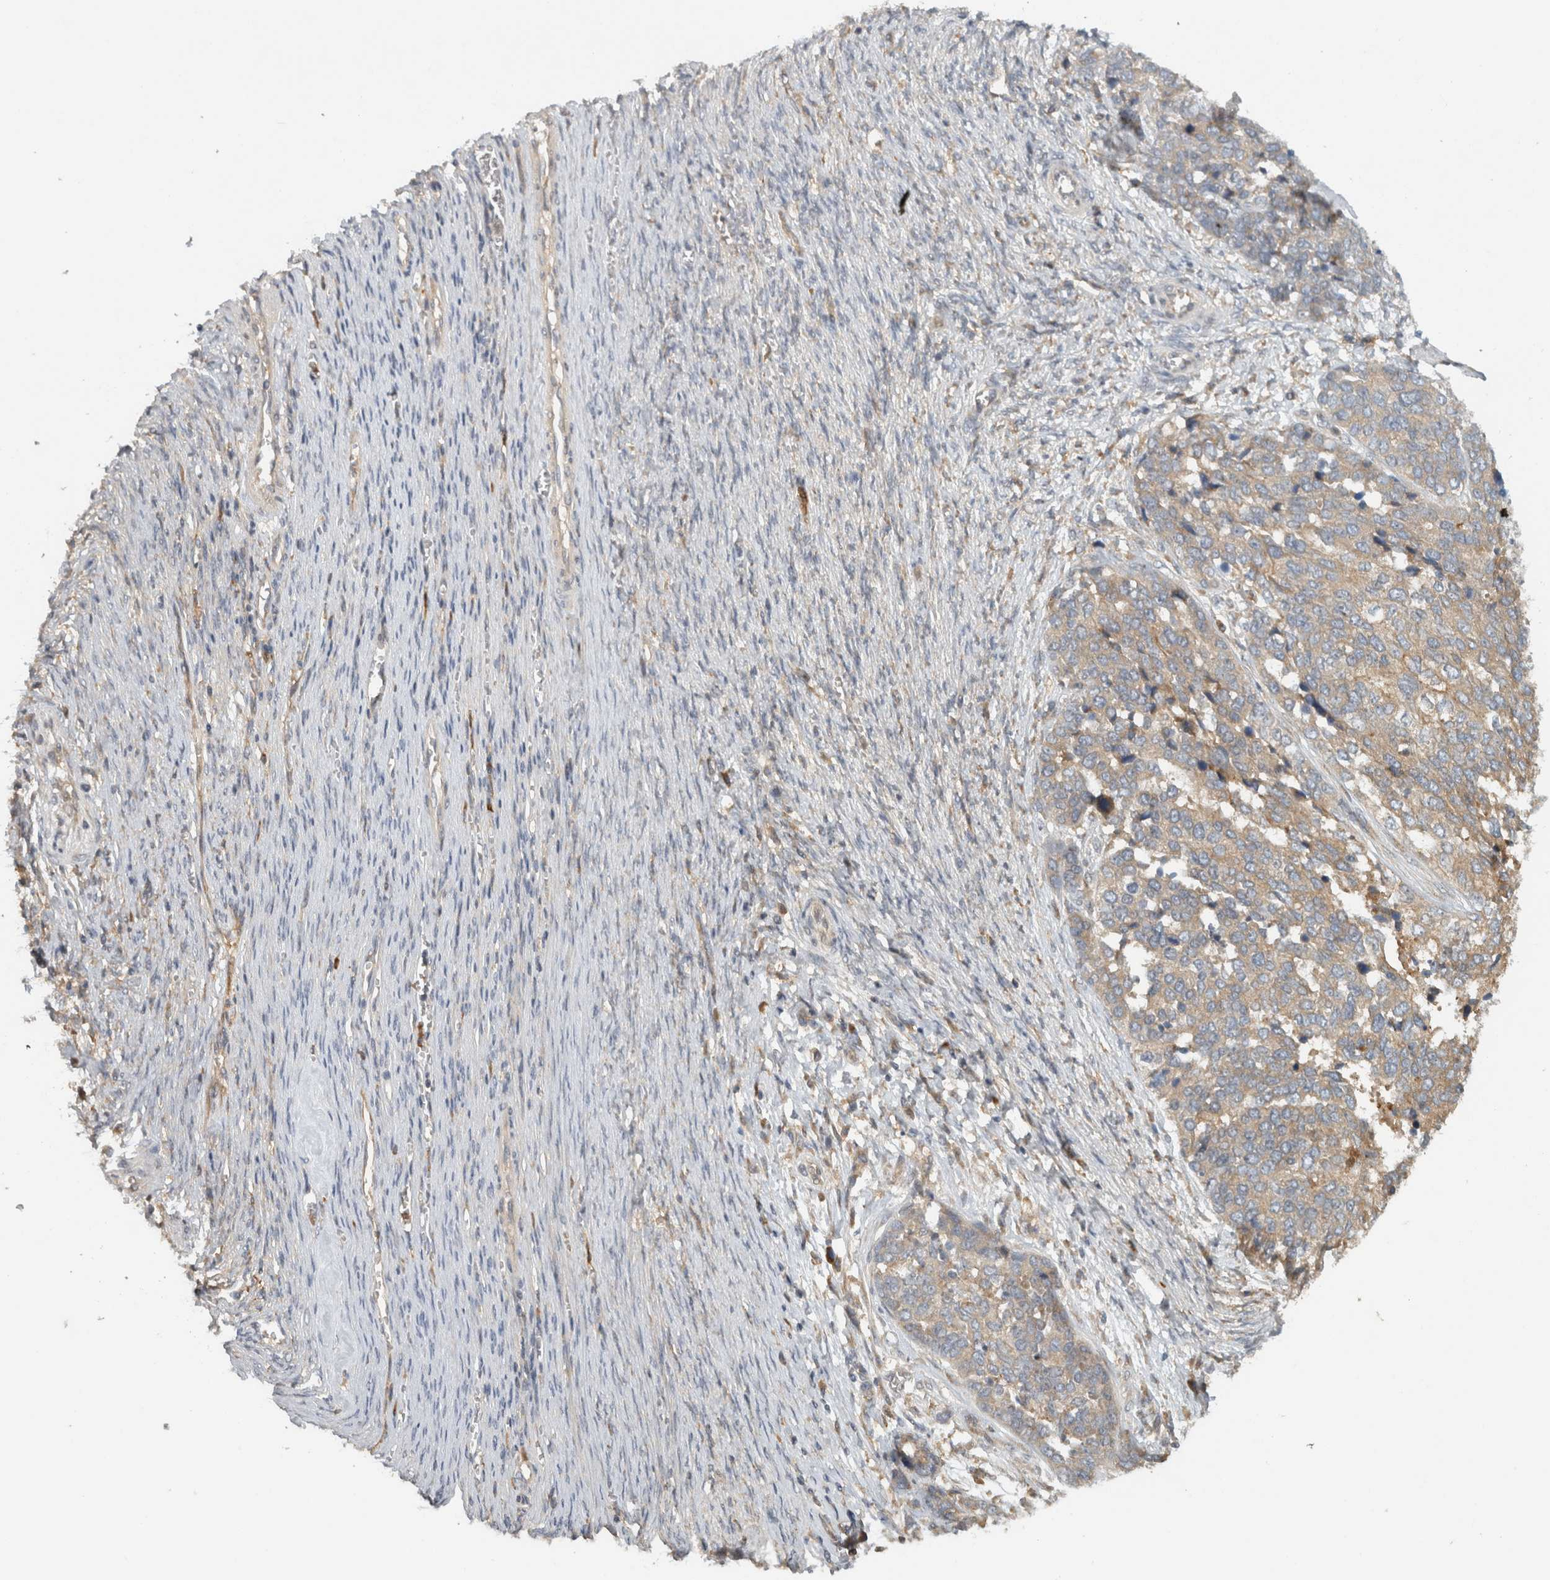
{"staining": {"intensity": "weak", "quantity": ">75%", "location": "cytoplasmic/membranous"}, "tissue": "ovarian cancer", "cell_type": "Tumor cells", "image_type": "cancer", "snomed": [{"axis": "morphology", "description": "Cystadenocarcinoma, serous, NOS"}, {"axis": "topography", "description": "Ovary"}], "caption": "Protein analysis of ovarian cancer (serous cystadenocarcinoma) tissue exhibits weak cytoplasmic/membranous positivity in approximately >75% of tumor cells. The staining is performed using DAB brown chromogen to label protein expression. The nuclei are counter-stained blue using hematoxylin.", "gene": "VEPH1", "patient": {"sex": "female", "age": 44}}